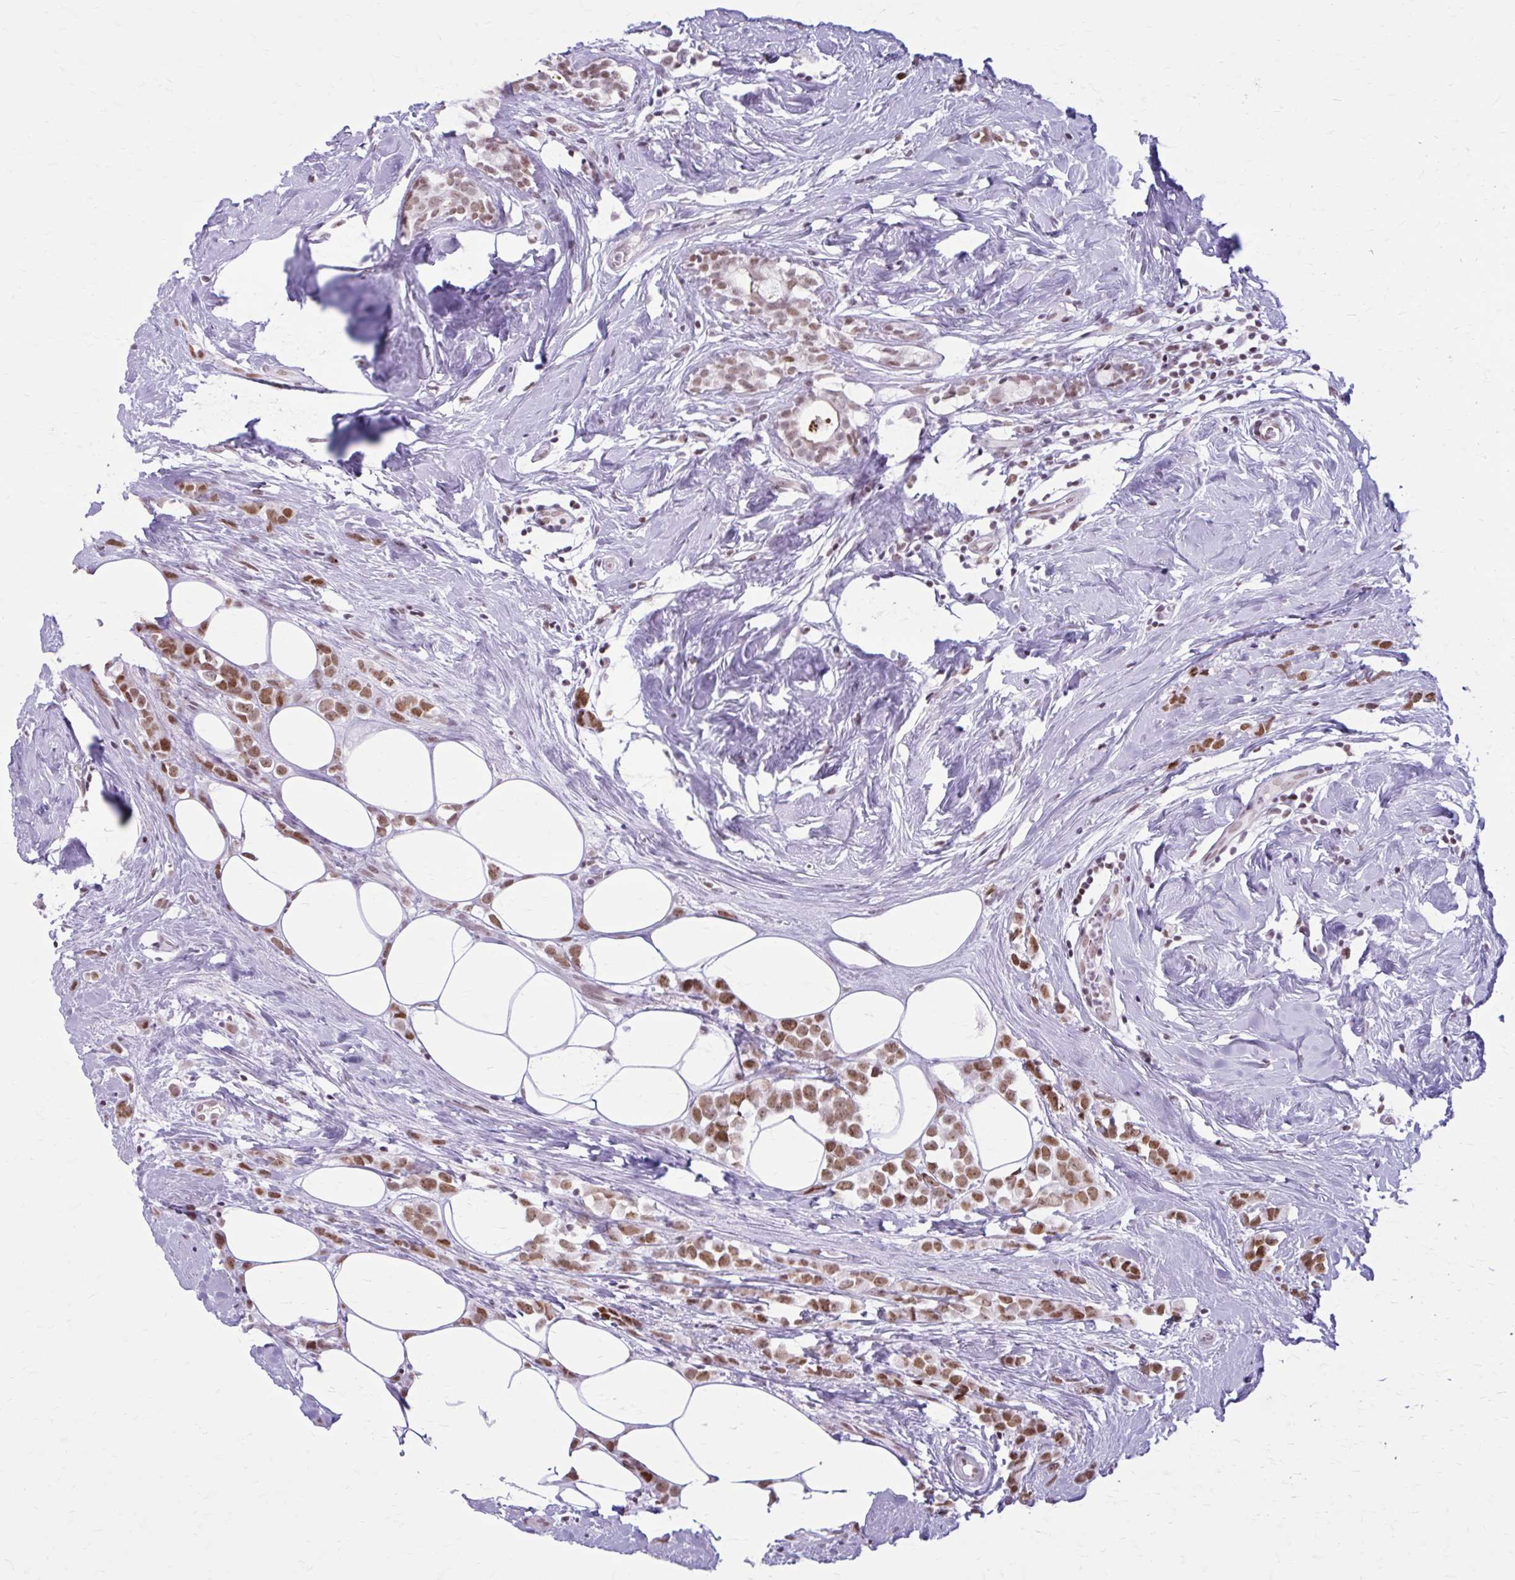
{"staining": {"intensity": "moderate", "quantity": ">75%", "location": "nuclear"}, "tissue": "breast cancer", "cell_type": "Tumor cells", "image_type": "cancer", "snomed": [{"axis": "morphology", "description": "Duct carcinoma"}, {"axis": "topography", "description": "Breast"}], "caption": "The image displays staining of breast cancer (invasive ductal carcinoma), revealing moderate nuclear protein staining (brown color) within tumor cells.", "gene": "PABIR1", "patient": {"sex": "female", "age": 80}}